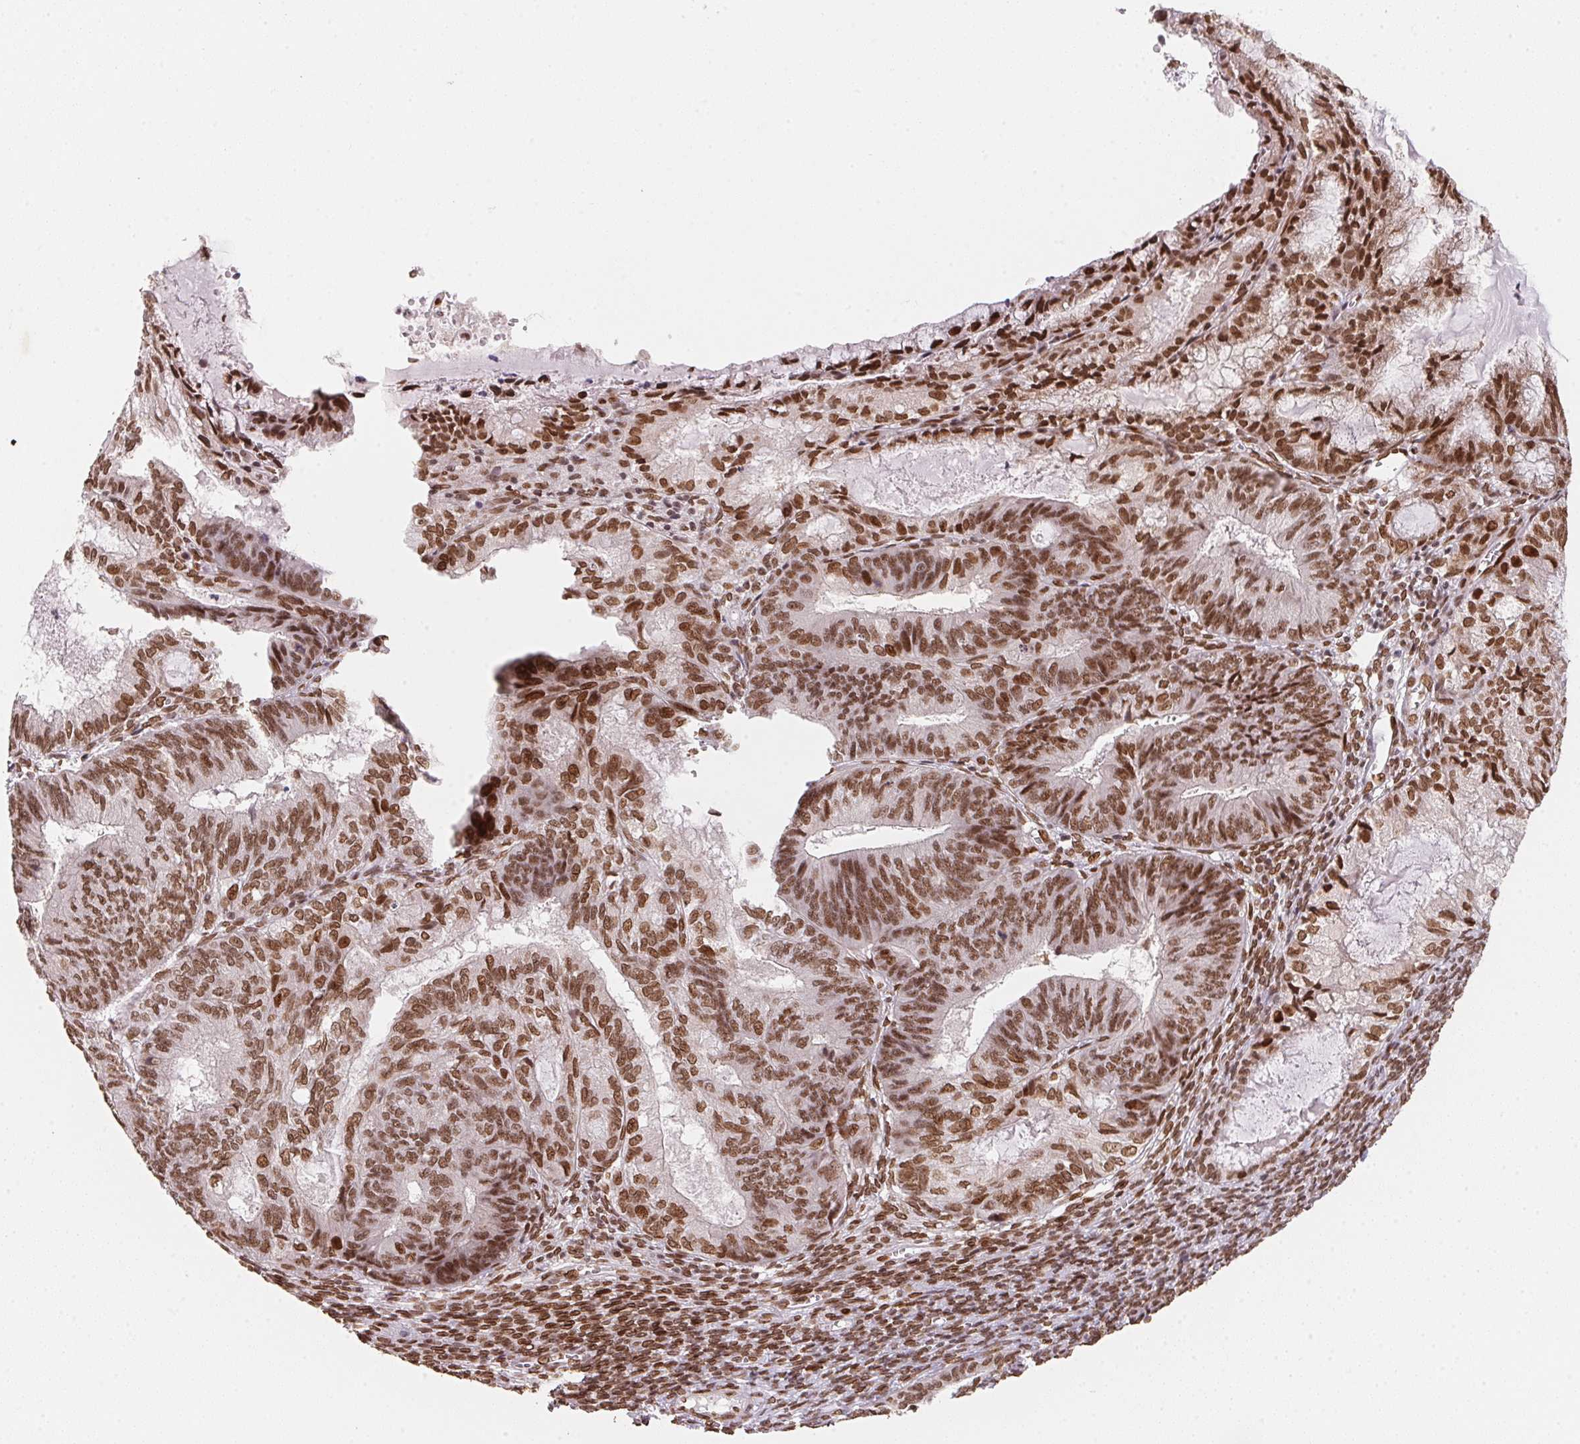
{"staining": {"intensity": "strong", "quantity": ">75%", "location": "nuclear"}, "tissue": "endometrial cancer", "cell_type": "Tumor cells", "image_type": "cancer", "snomed": [{"axis": "morphology", "description": "Adenocarcinoma, NOS"}, {"axis": "topography", "description": "Endometrium"}], "caption": "An image of endometrial adenocarcinoma stained for a protein exhibits strong nuclear brown staining in tumor cells.", "gene": "SAP30BP", "patient": {"sex": "female", "age": 86}}